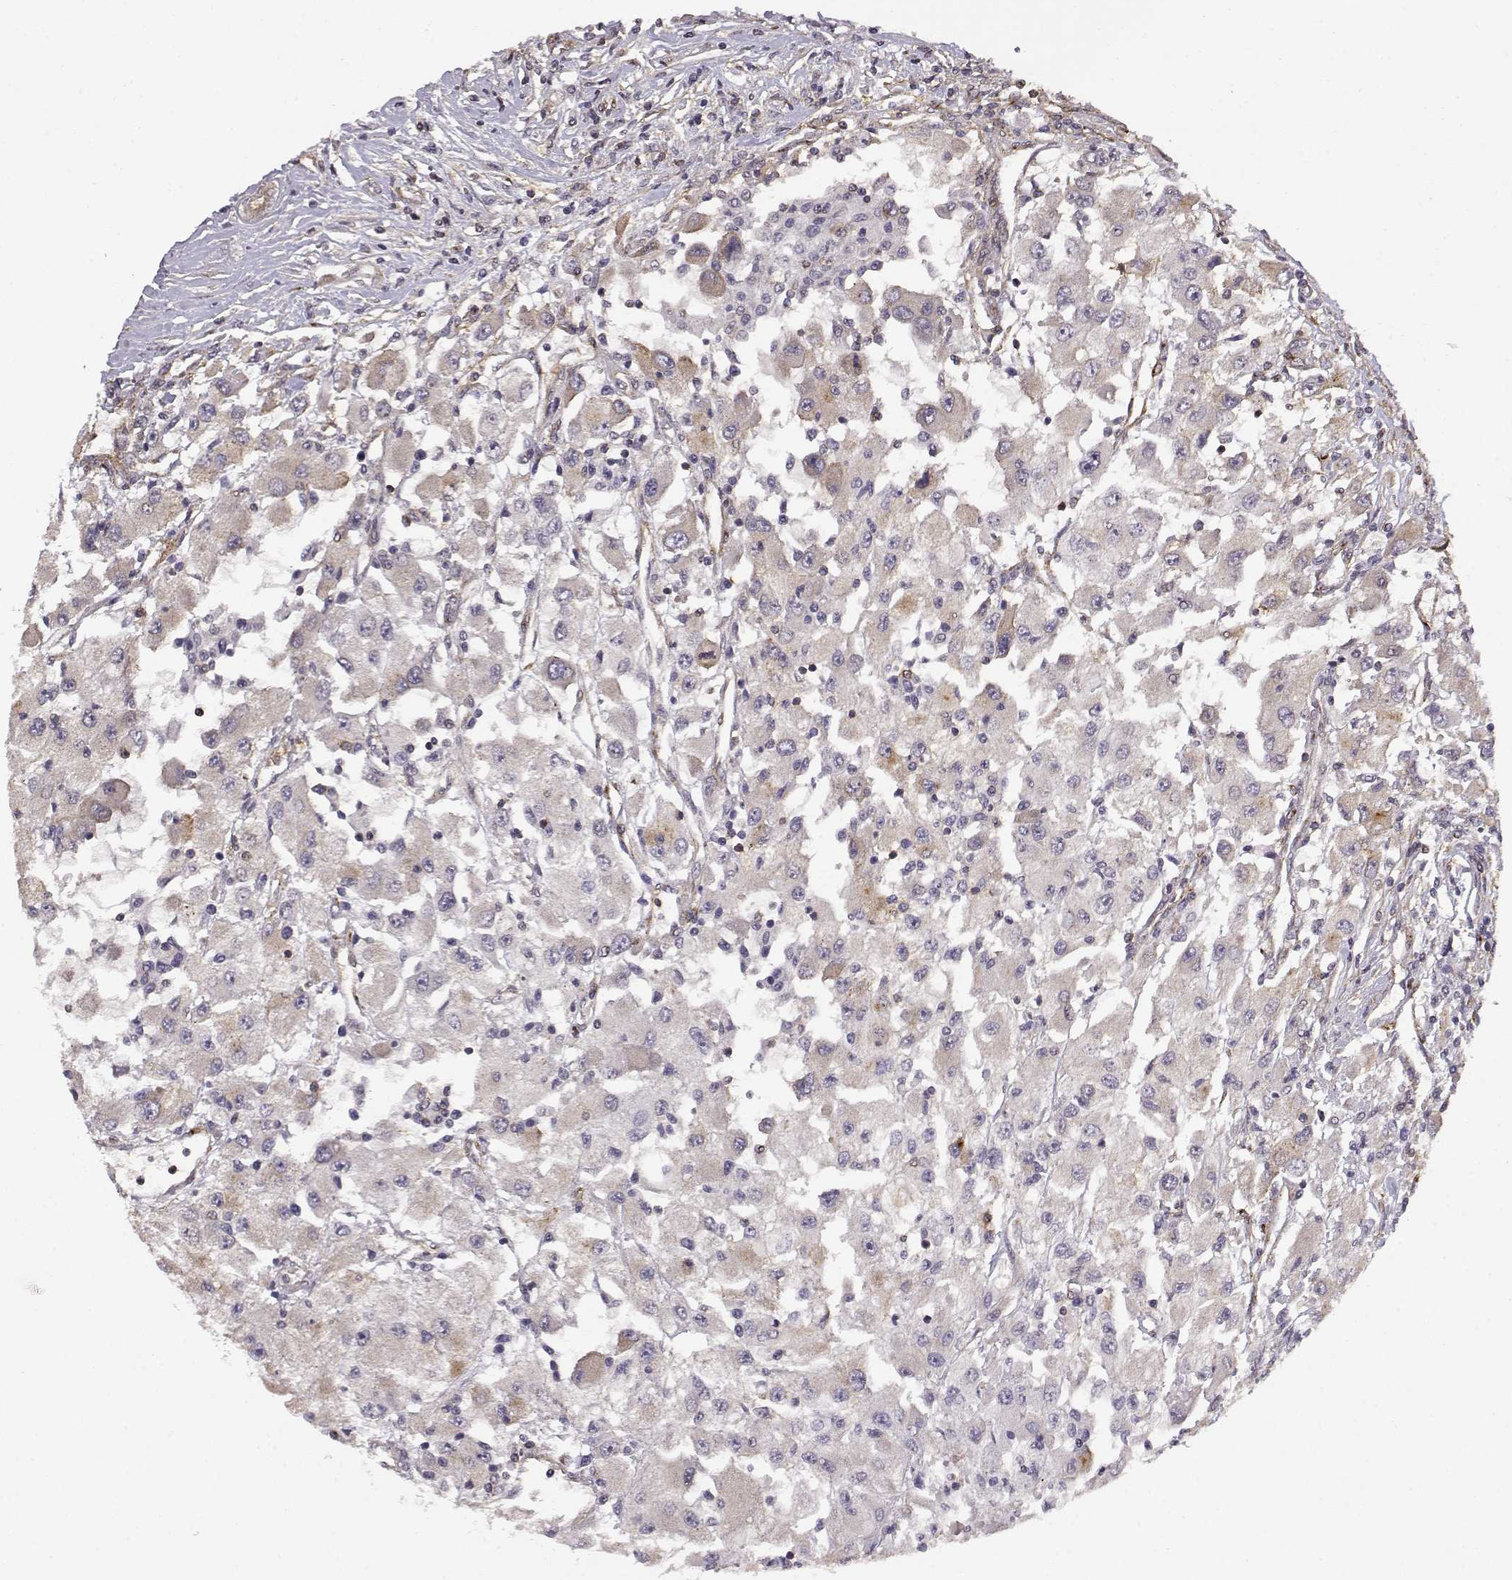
{"staining": {"intensity": "weak", "quantity": "<25%", "location": "cytoplasmic/membranous"}, "tissue": "renal cancer", "cell_type": "Tumor cells", "image_type": "cancer", "snomed": [{"axis": "morphology", "description": "Adenocarcinoma, NOS"}, {"axis": "topography", "description": "Kidney"}], "caption": "Immunohistochemistry (IHC) of adenocarcinoma (renal) shows no expression in tumor cells.", "gene": "IFITM1", "patient": {"sex": "female", "age": 67}}